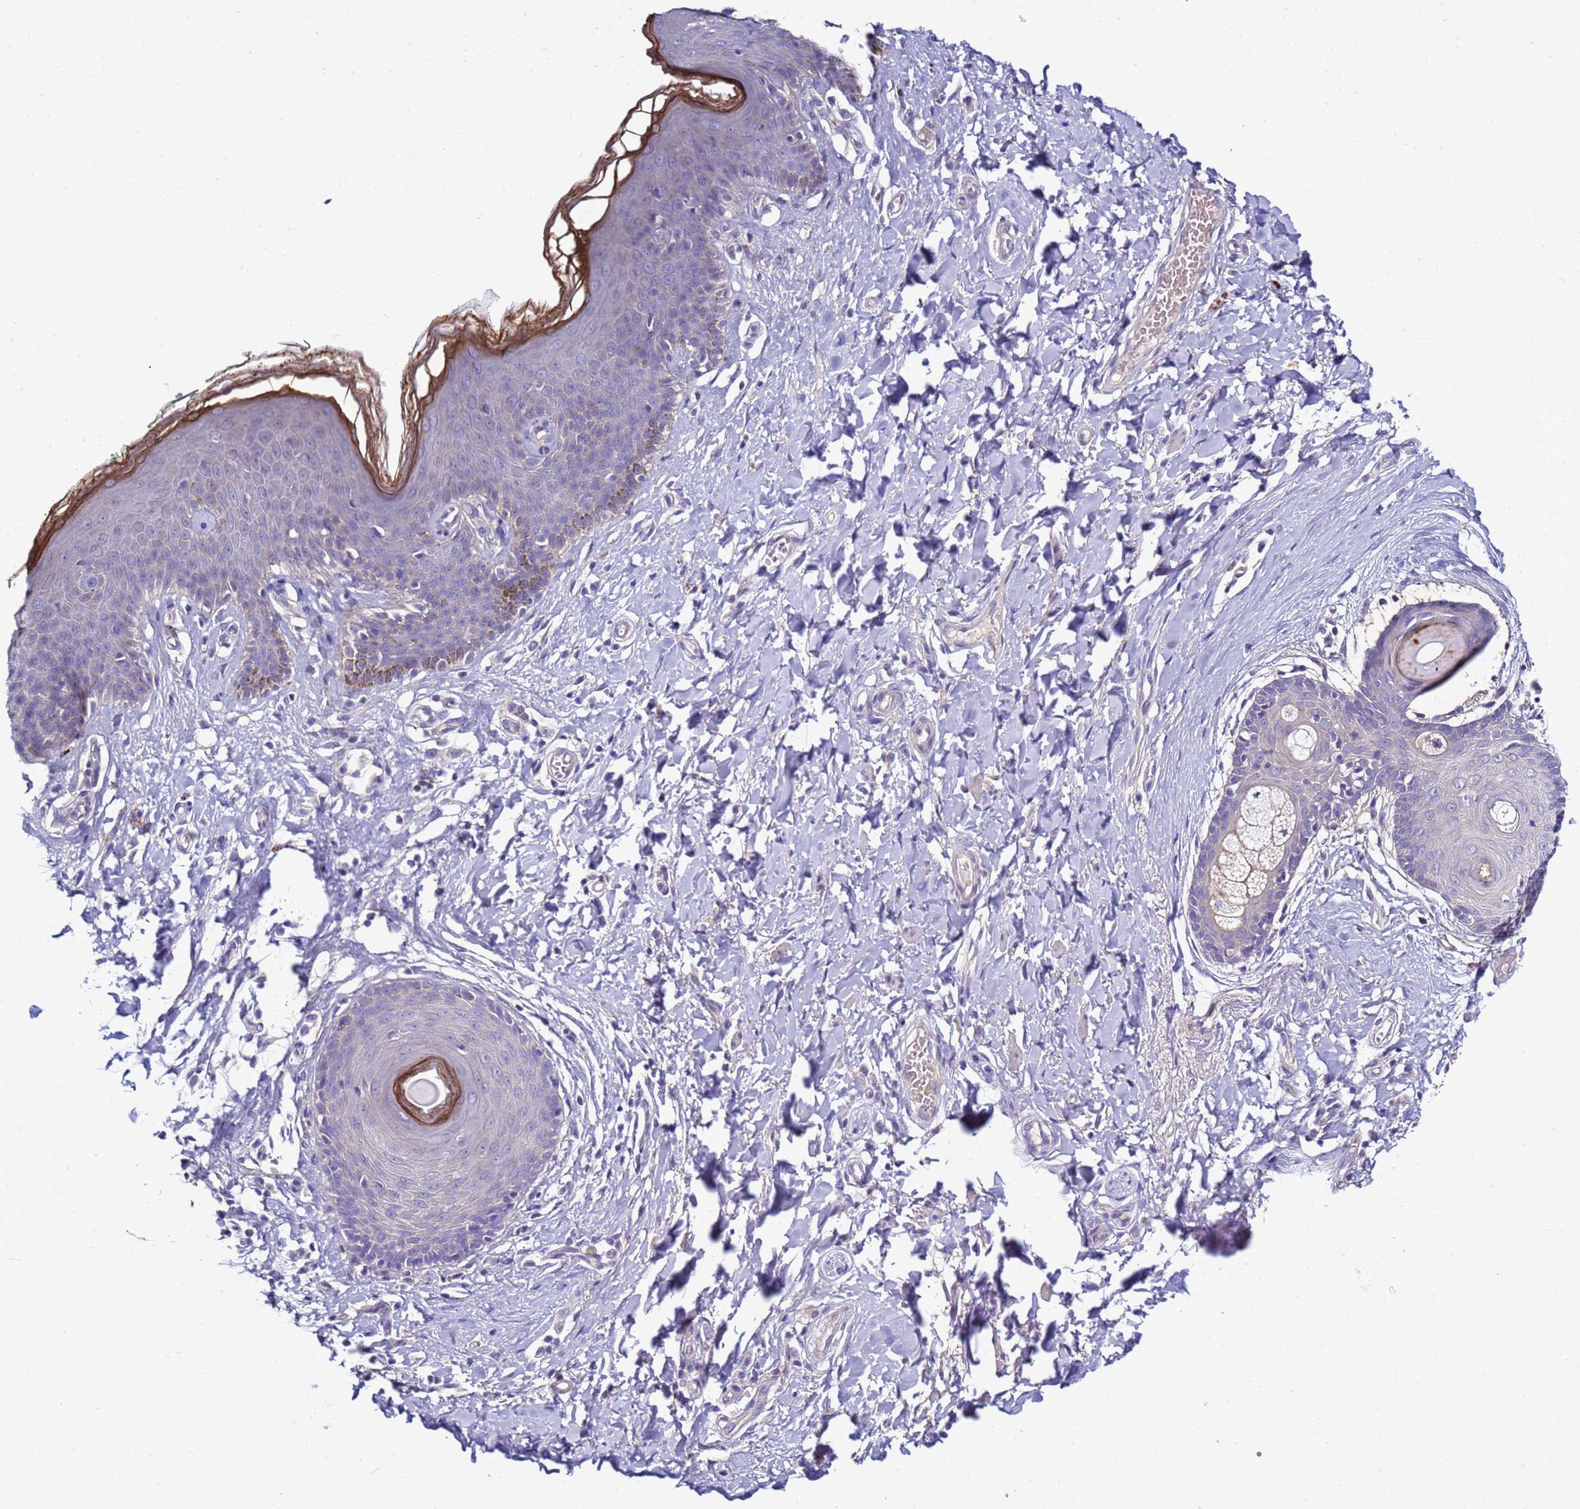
{"staining": {"intensity": "moderate", "quantity": "<25%", "location": "cytoplasmic/membranous"}, "tissue": "skin", "cell_type": "Epidermal cells", "image_type": "normal", "snomed": [{"axis": "morphology", "description": "Normal tissue, NOS"}, {"axis": "topography", "description": "Vulva"}], "caption": "The image demonstrates a brown stain indicating the presence of a protein in the cytoplasmic/membranous of epidermal cells in skin. (DAB (3,3'-diaminobenzidine) = brown stain, brightfield microscopy at high magnification).", "gene": "NAT1", "patient": {"sex": "female", "age": 66}}